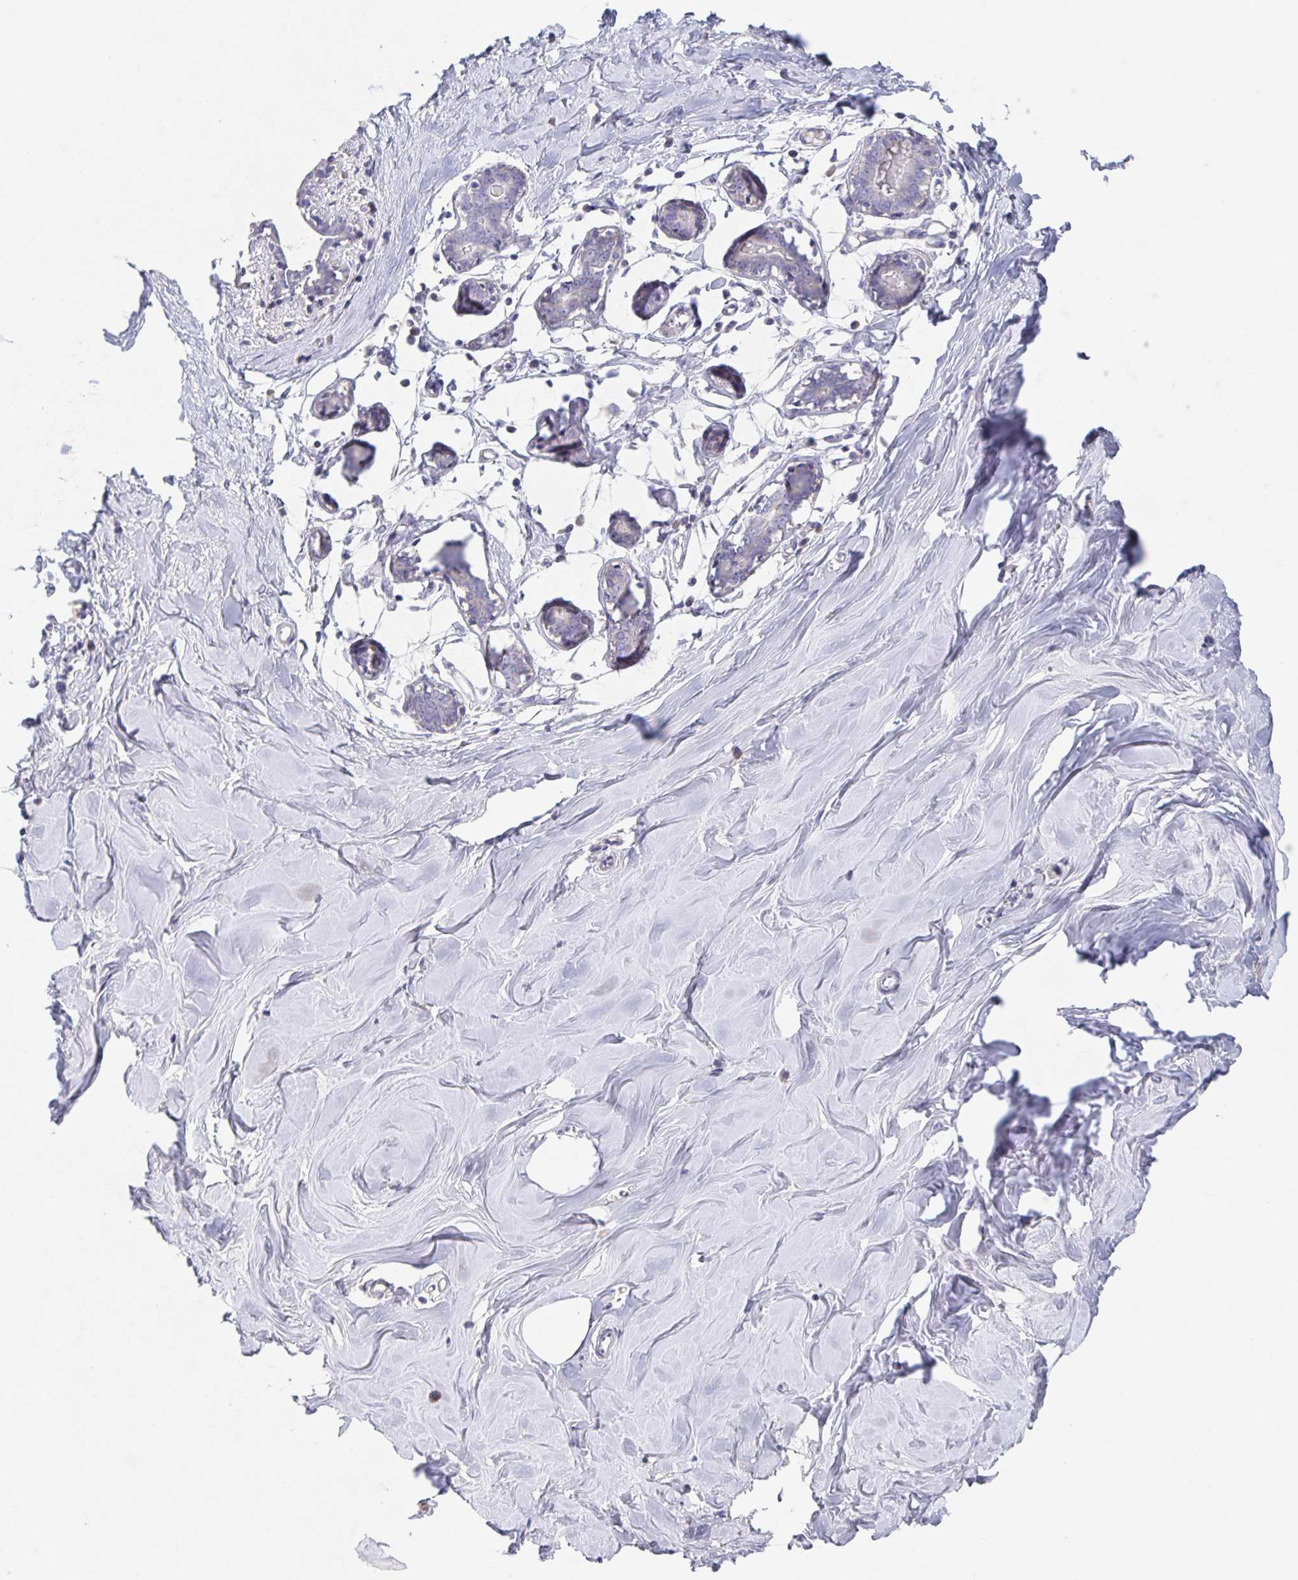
{"staining": {"intensity": "negative", "quantity": "none", "location": "none"}, "tissue": "breast", "cell_type": "Adipocytes", "image_type": "normal", "snomed": [{"axis": "morphology", "description": "Normal tissue, NOS"}, {"axis": "topography", "description": "Breast"}], "caption": "Adipocytes are negative for protein expression in normal human breast. (DAB (3,3'-diaminobenzidine) immunohistochemistry visualized using brightfield microscopy, high magnification).", "gene": "CDC42BPG", "patient": {"sex": "female", "age": 27}}